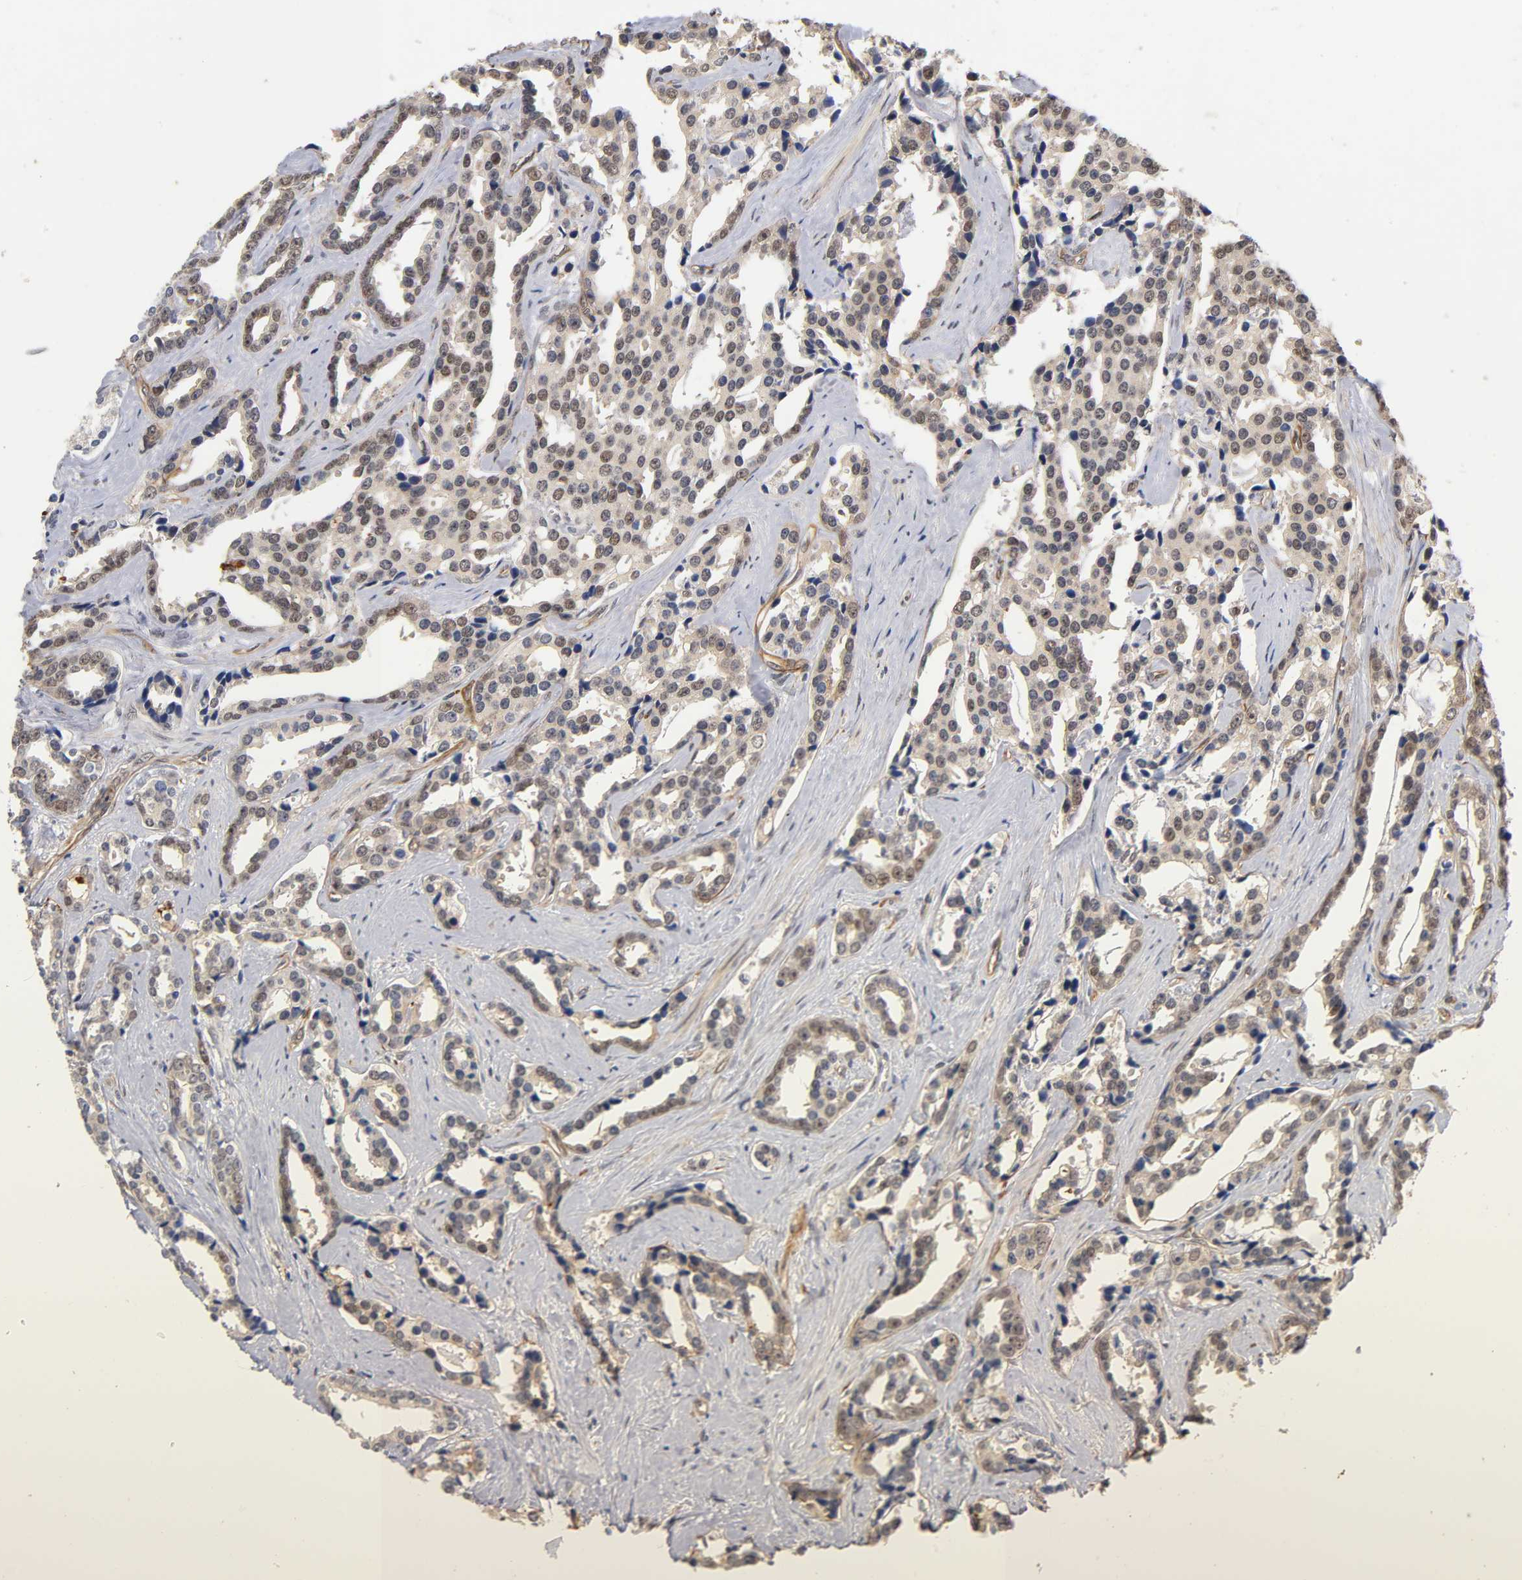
{"staining": {"intensity": "weak", "quantity": ">75%", "location": "cytoplasmic/membranous"}, "tissue": "prostate cancer", "cell_type": "Tumor cells", "image_type": "cancer", "snomed": [{"axis": "morphology", "description": "Adenocarcinoma, High grade"}, {"axis": "topography", "description": "Prostate"}], "caption": "Brown immunohistochemical staining in human prostate cancer (adenocarcinoma (high-grade)) demonstrates weak cytoplasmic/membranous staining in about >75% of tumor cells. (DAB IHC, brown staining for protein, blue staining for nuclei).", "gene": "LAMB1", "patient": {"sex": "male", "age": 67}}